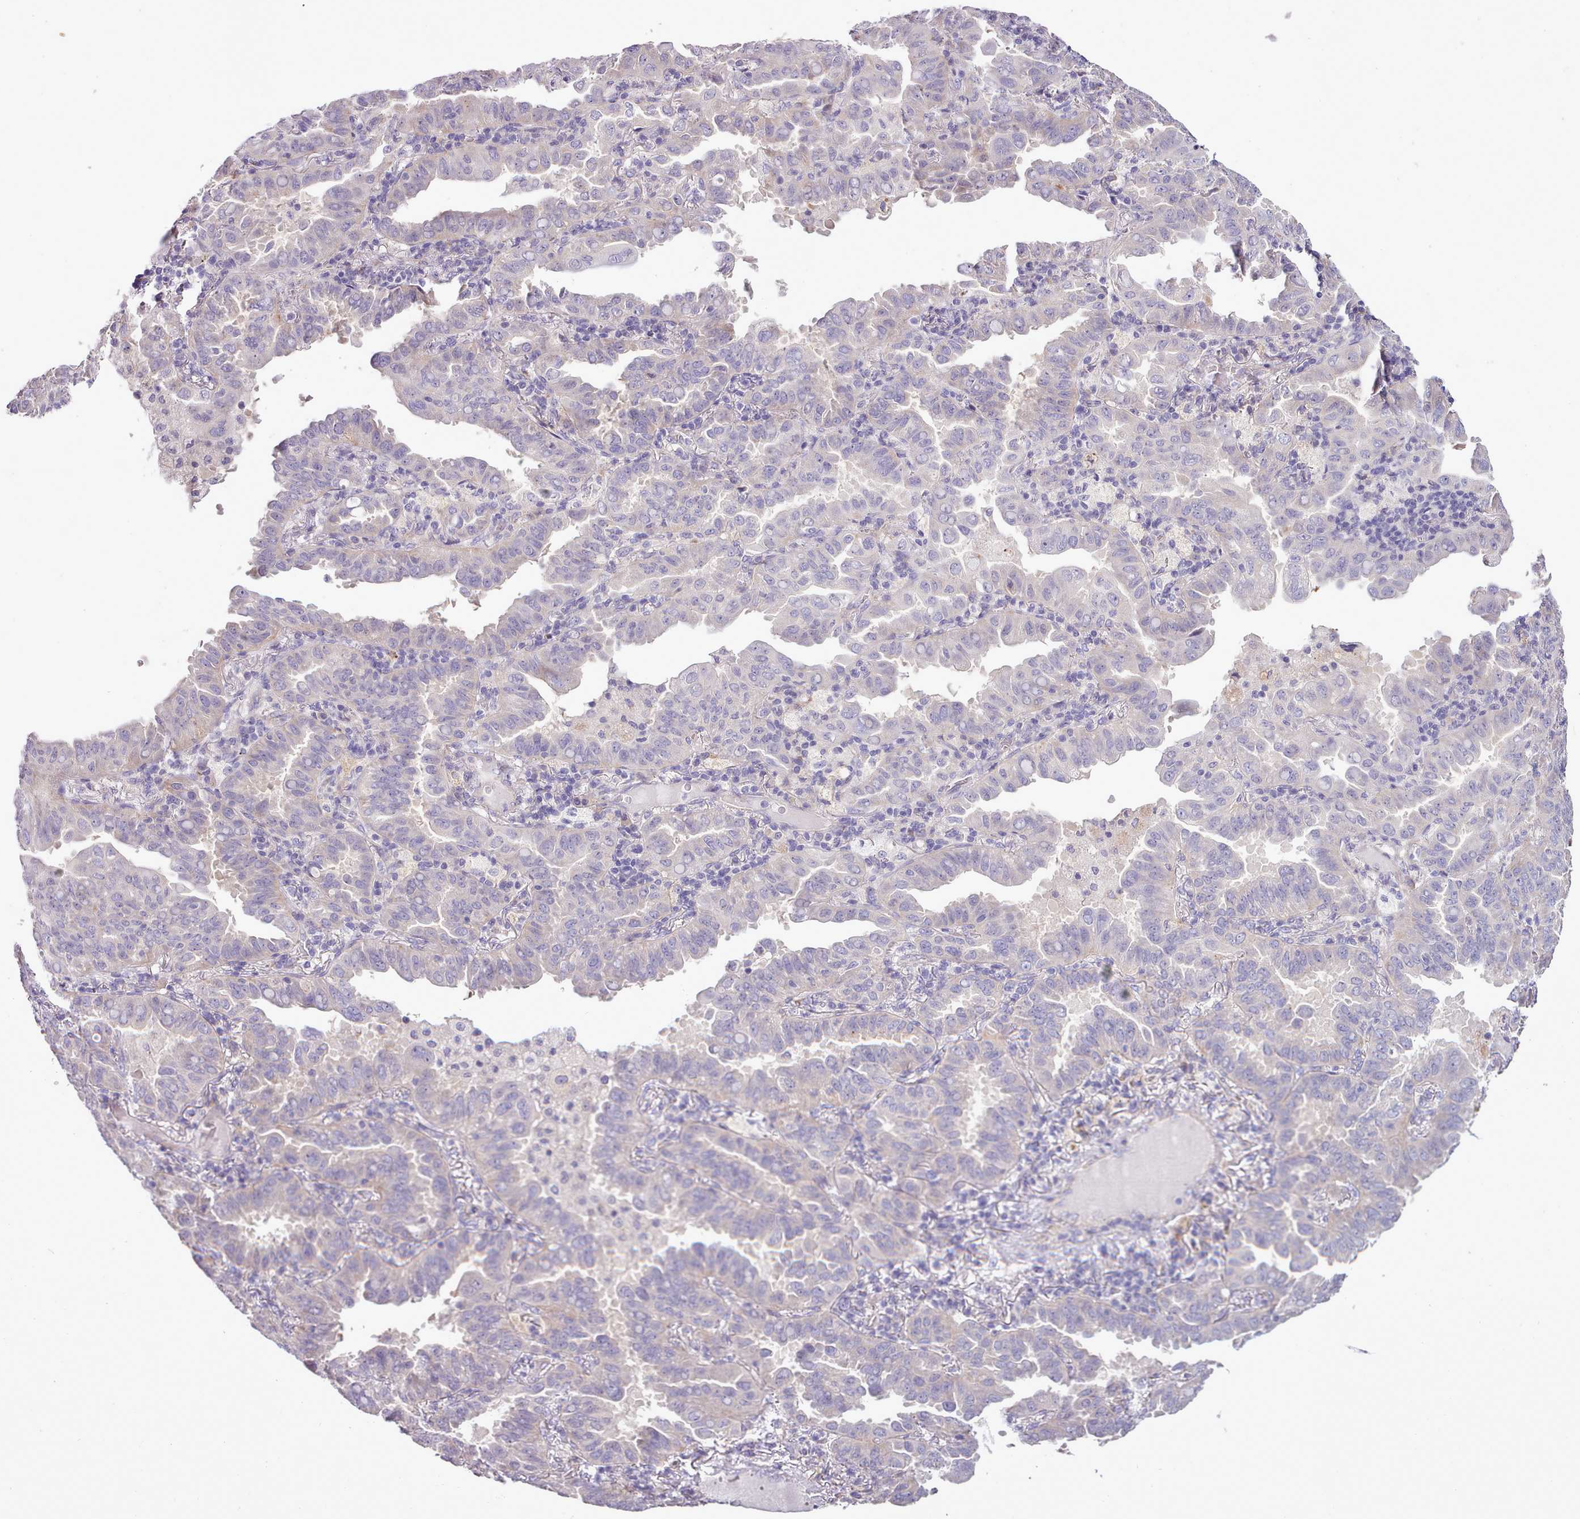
{"staining": {"intensity": "negative", "quantity": "none", "location": "none"}, "tissue": "lung cancer", "cell_type": "Tumor cells", "image_type": "cancer", "snomed": [{"axis": "morphology", "description": "Adenocarcinoma, NOS"}, {"axis": "topography", "description": "Lung"}], "caption": "Lung cancer (adenocarcinoma) was stained to show a protein in brown. There is no significant staining in tumor cells.", "gene": "SETX", "patient": {"sex": "male", "age": 64}}